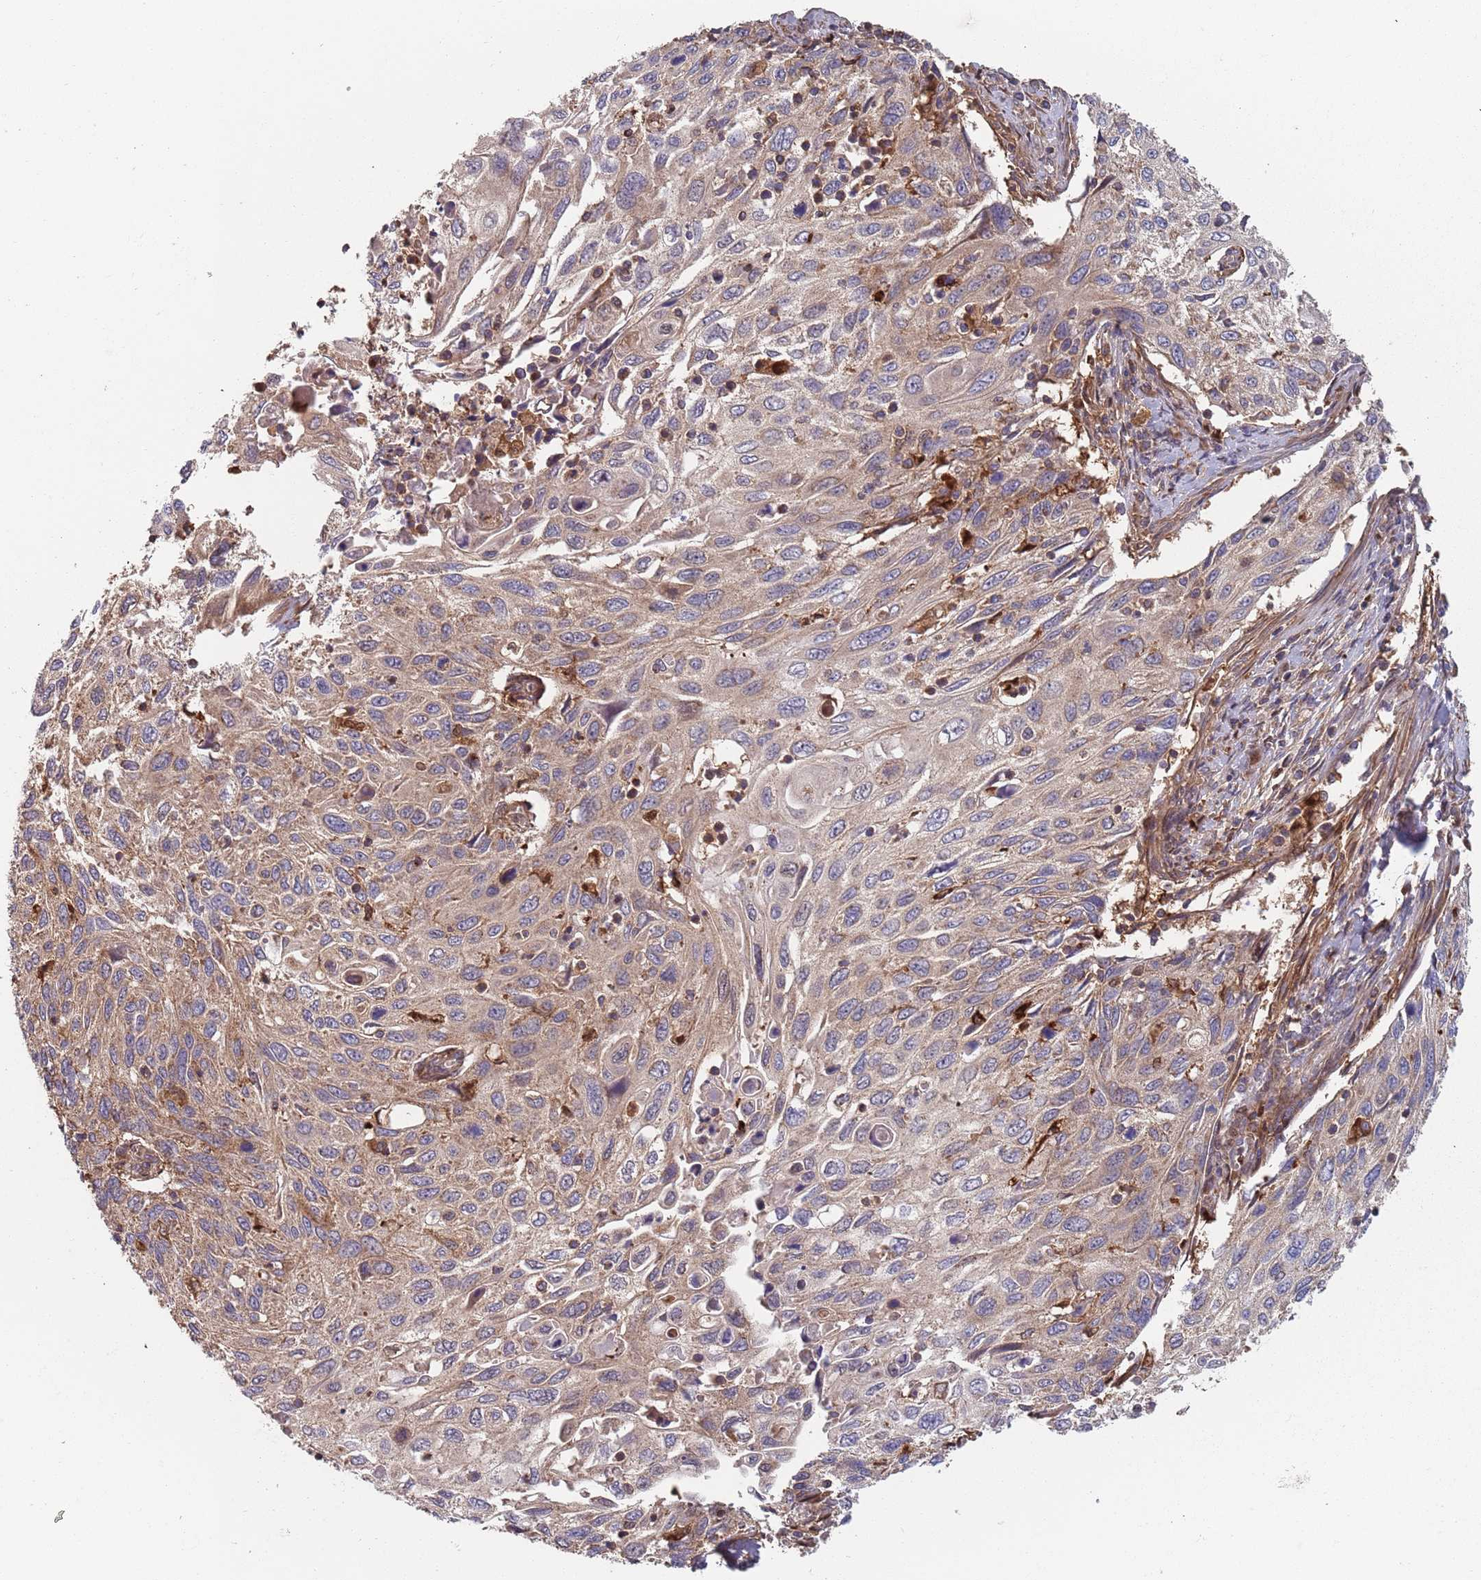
{"staining": {"intensity": "weak", "quantity": ">75%", "location": "cytoplasmic/membranous"}, "tissue": "cervical cancer", "cell_type": "Tumor cells", "image_type": "cancer", "snomed": [{"axis": "morphology", "description": "Squamous cell carcinoma, NOS"}, {"axis": "topography", "description": "Cervix"}], "caption": "Cervical cancer was stained to show a protein in brown. There is low levels of weak cytoplasmic/membranous staining in approximately >75% of tumor cells.", "gene": "GDI2", "patient": {"sex": "female", "age": 70}}